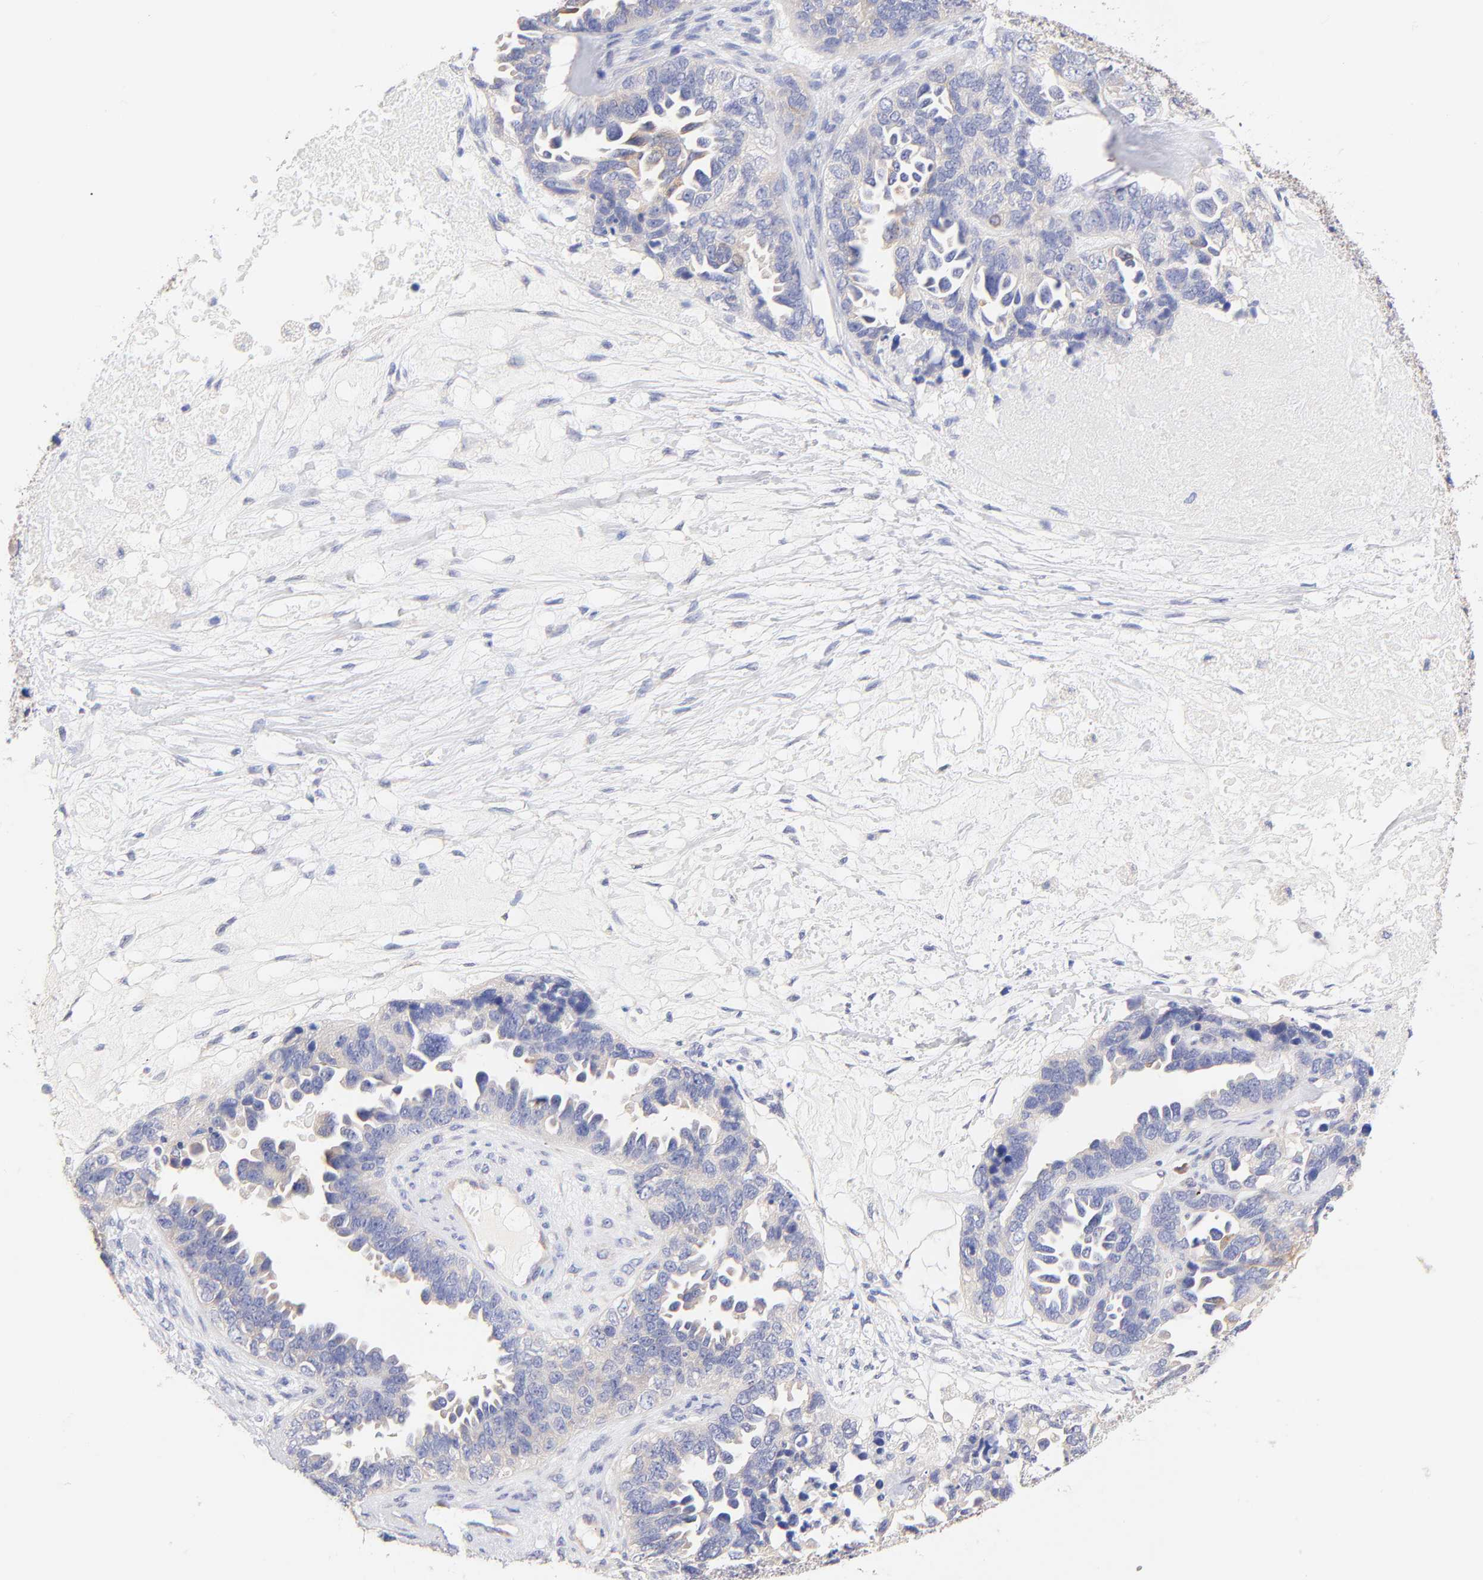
{"staining": {"intensity": "weak", "quantity": "25%-75%", "location": "cytoplasmic/membranous"}, "tissue": "ovarian cancer", "cell_type": "Tumor cells", "image_type": "cancer", "snomed": [{"axis": "morphology", "description": "Cystadenocarcinoma, serous, NOS"}, {"axis": "topography", "description": "Ovary"}], "caption": "Protein positivity by IHC displays weak cytoplasmic/membranous expression in approximately 25%-75% of tumor cells in ovarian cancer (serous cystadenocarcinoma). (Stains: DAB (3,3'-diaminobenzidine) in brown, nuclei in blue, Microscopy: brightfield microscopy at high magnification).", "gene": "TNFRSF13C", "patient": {"sex": "female", "age": 82}}